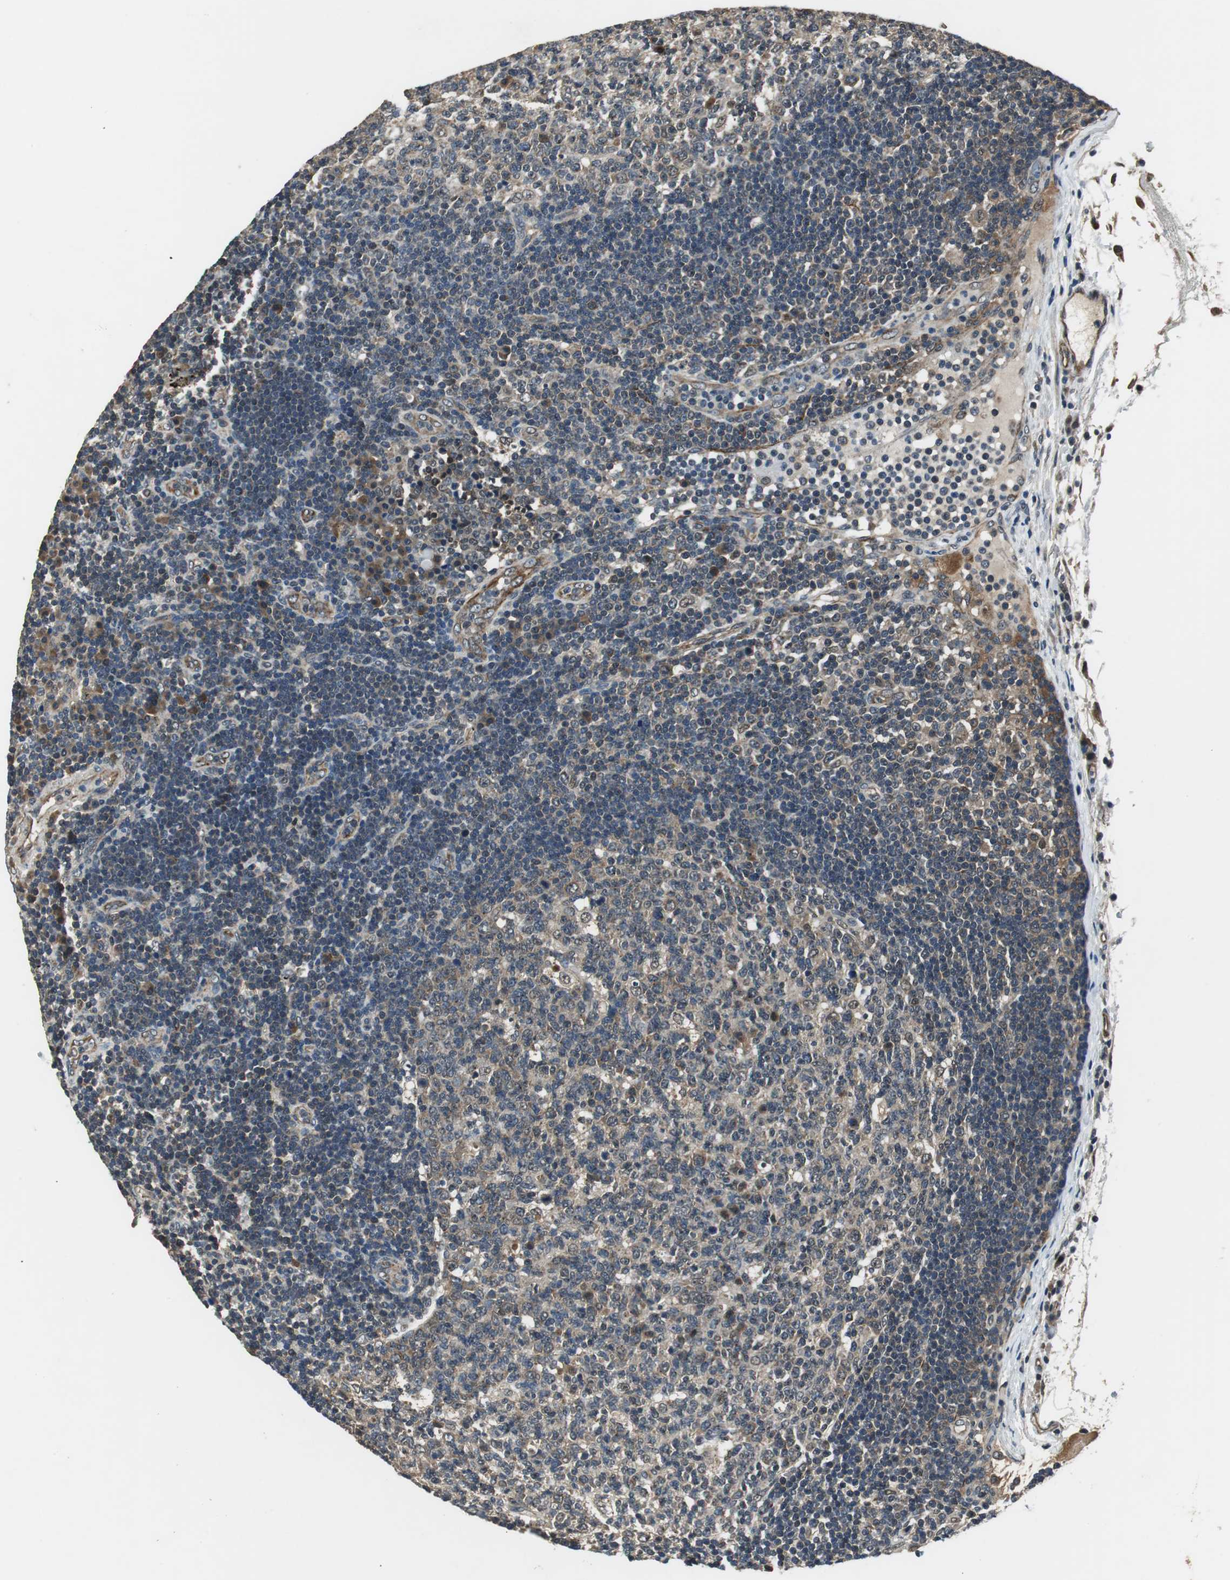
{"staining": {"intensity": "weak", "quantity": ">75%", "location": "cytoplasmic/membranous"}, "tissue": "lymph node", "cell_type": "Germinal center cells", "image_type": "normal", "snomed": [{"axis": "morphology", "description": "Normal tissue, NOS"}, {"axis": "morphology", "description": "Squamous cell carcinoma, metastatic, NOS"}, {"axis": "topography", "description": "Lymph node"}], "caption": "Immunohistochemistry (DAB) staining of unremarkable lymph node shows weak cytoplasmic/membranous protein expression in about >75% of germinal center cells.", "gene": "PSMB4", "patient": {"sex": "female", "age": 53}}